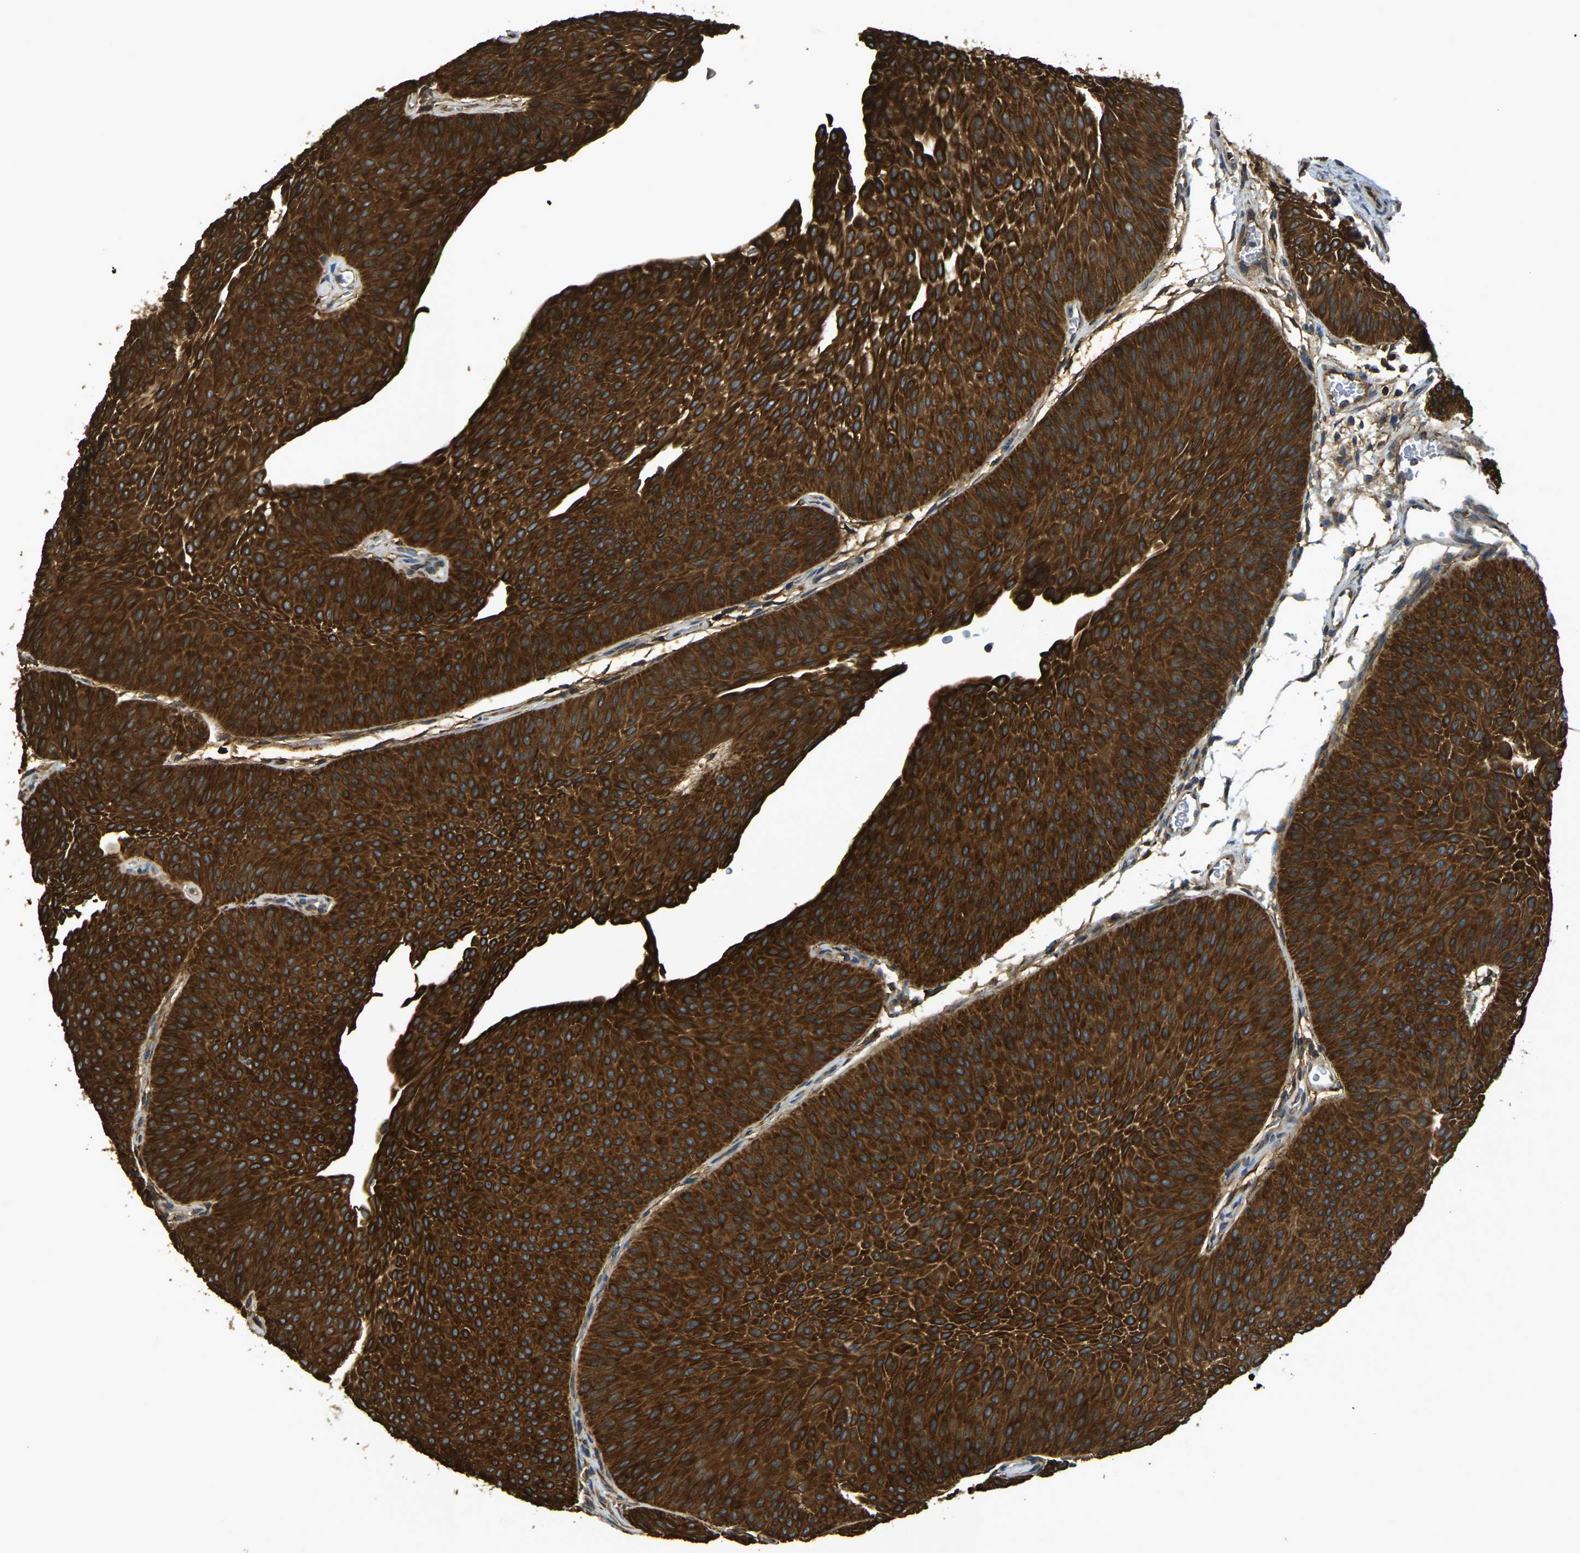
{"staining": {"intensity": "strong", "quantity": ">75%", "location": "cytoplasmic/membranous"}, "tissue": "urothelial cancer", "cell_type": "Tumor cells", "image_type": "cancer", "snomed": [{"axis": "morphology", "description": "Urothelial carcinoma, Low grade"}, {"axis": "topography", "description": "Urinary bladder"}], "caption": "Immunohistochemical staining of low-grade urothelial carcinoma shows high levels of strong cytoplasmic/membranous positivity in about >75% of tumor cells. The protein of interest is stained brown, and the nuclei are stained in blue (DAB IHC with brightfield microscopy, high magnification).", "gene": "CAST", "patient": {"sex": "female", "age": 60}}